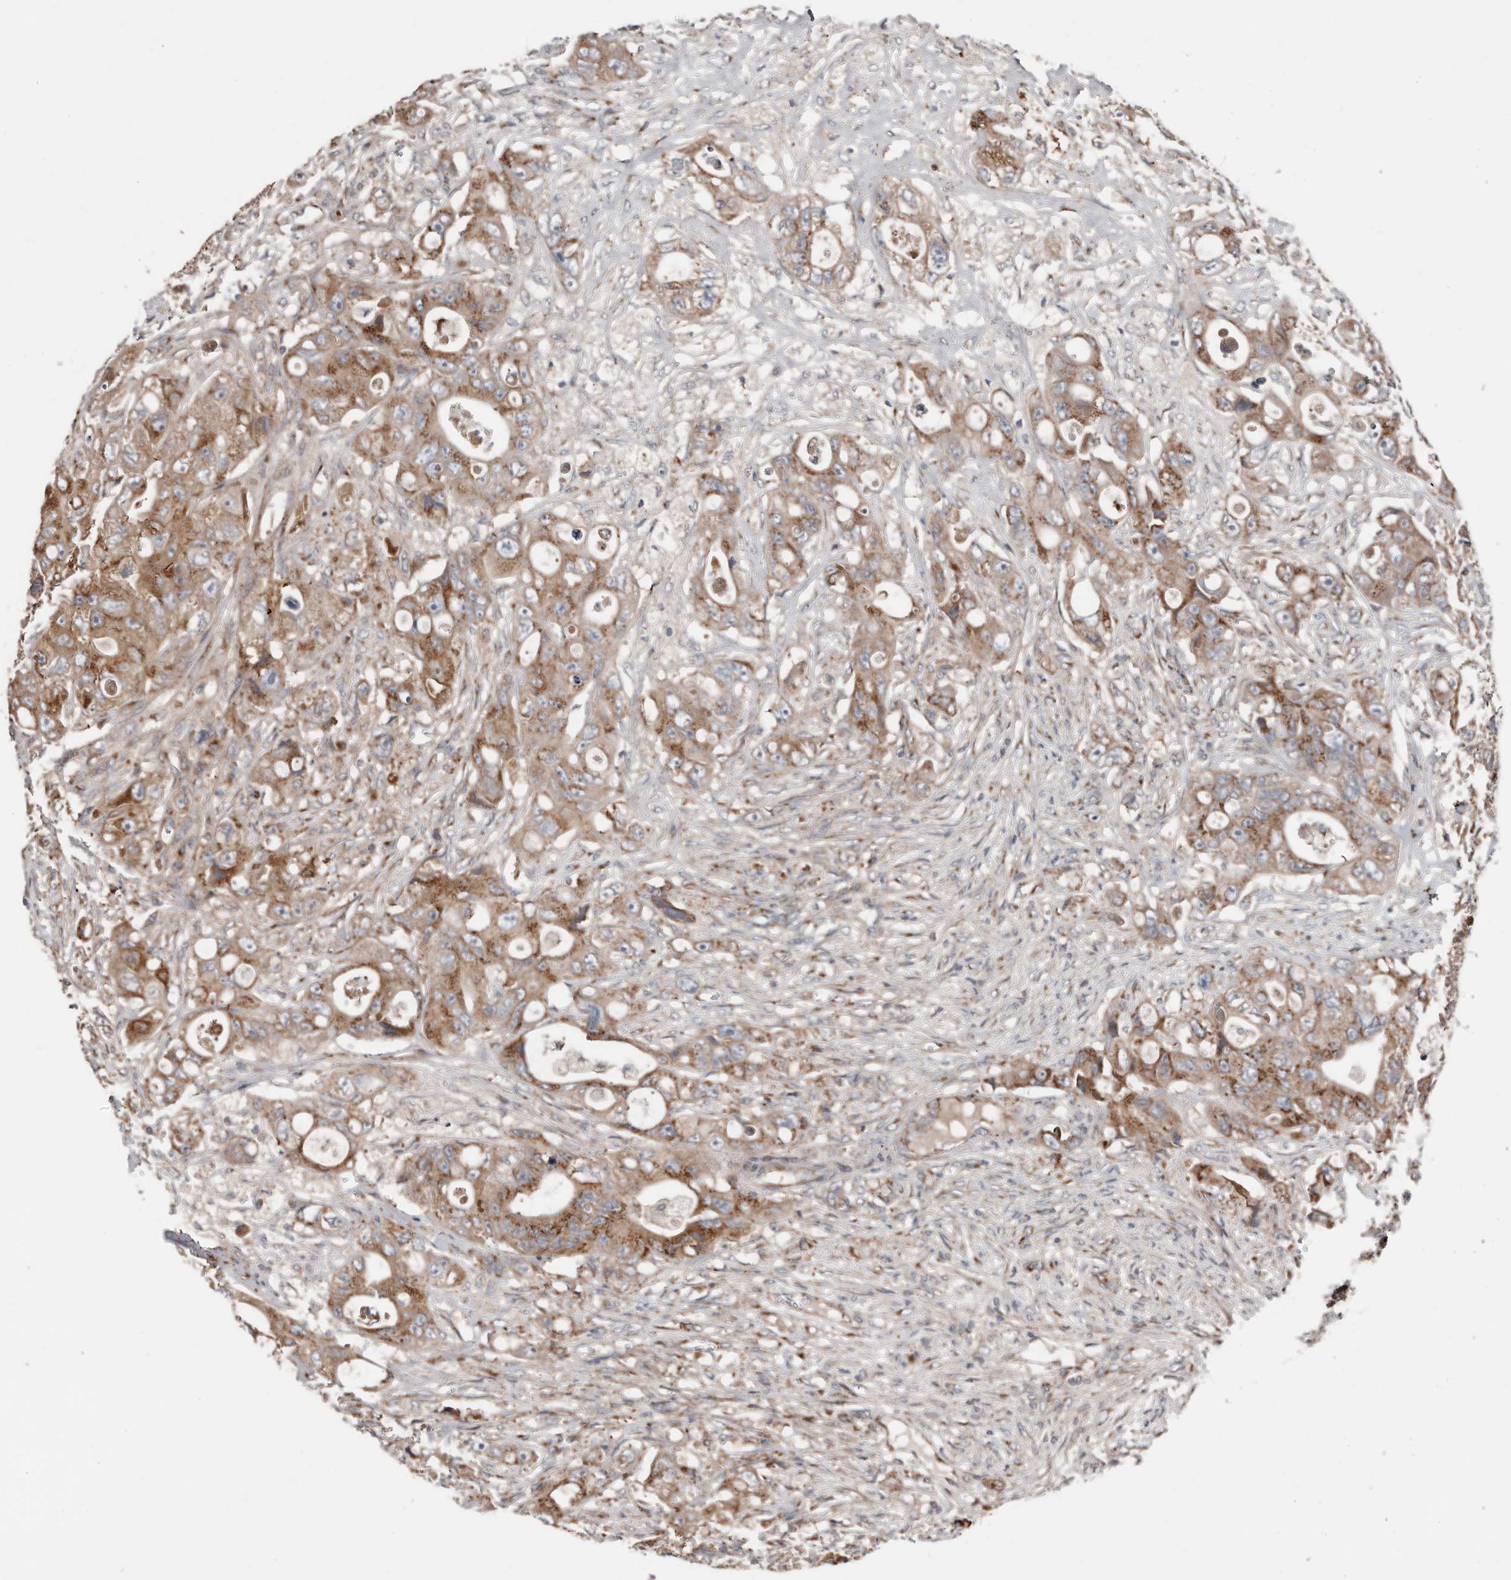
{"staining": {"intensity": "moderate", "quantity": ">75%", "location": "cytoplasmic/membranous"}, "tissue": "colorectal cancer", "cell_type": "Tumor cells", "image_type": "cancer", "snomed": [{"axis": "morphology", "description": "Adenocarcinoma, NOS"}, {"axis": "topography", "description": "Colon"}], "caption": "Moderate cytoplasmic/membranous expression for a protein is present in about >75% of tumor cells of colorectal cancer (adenocarcinoma) using immunohistochemistry.", "gene": "COG1", "patient": {"sex": "female", "age": 46}}